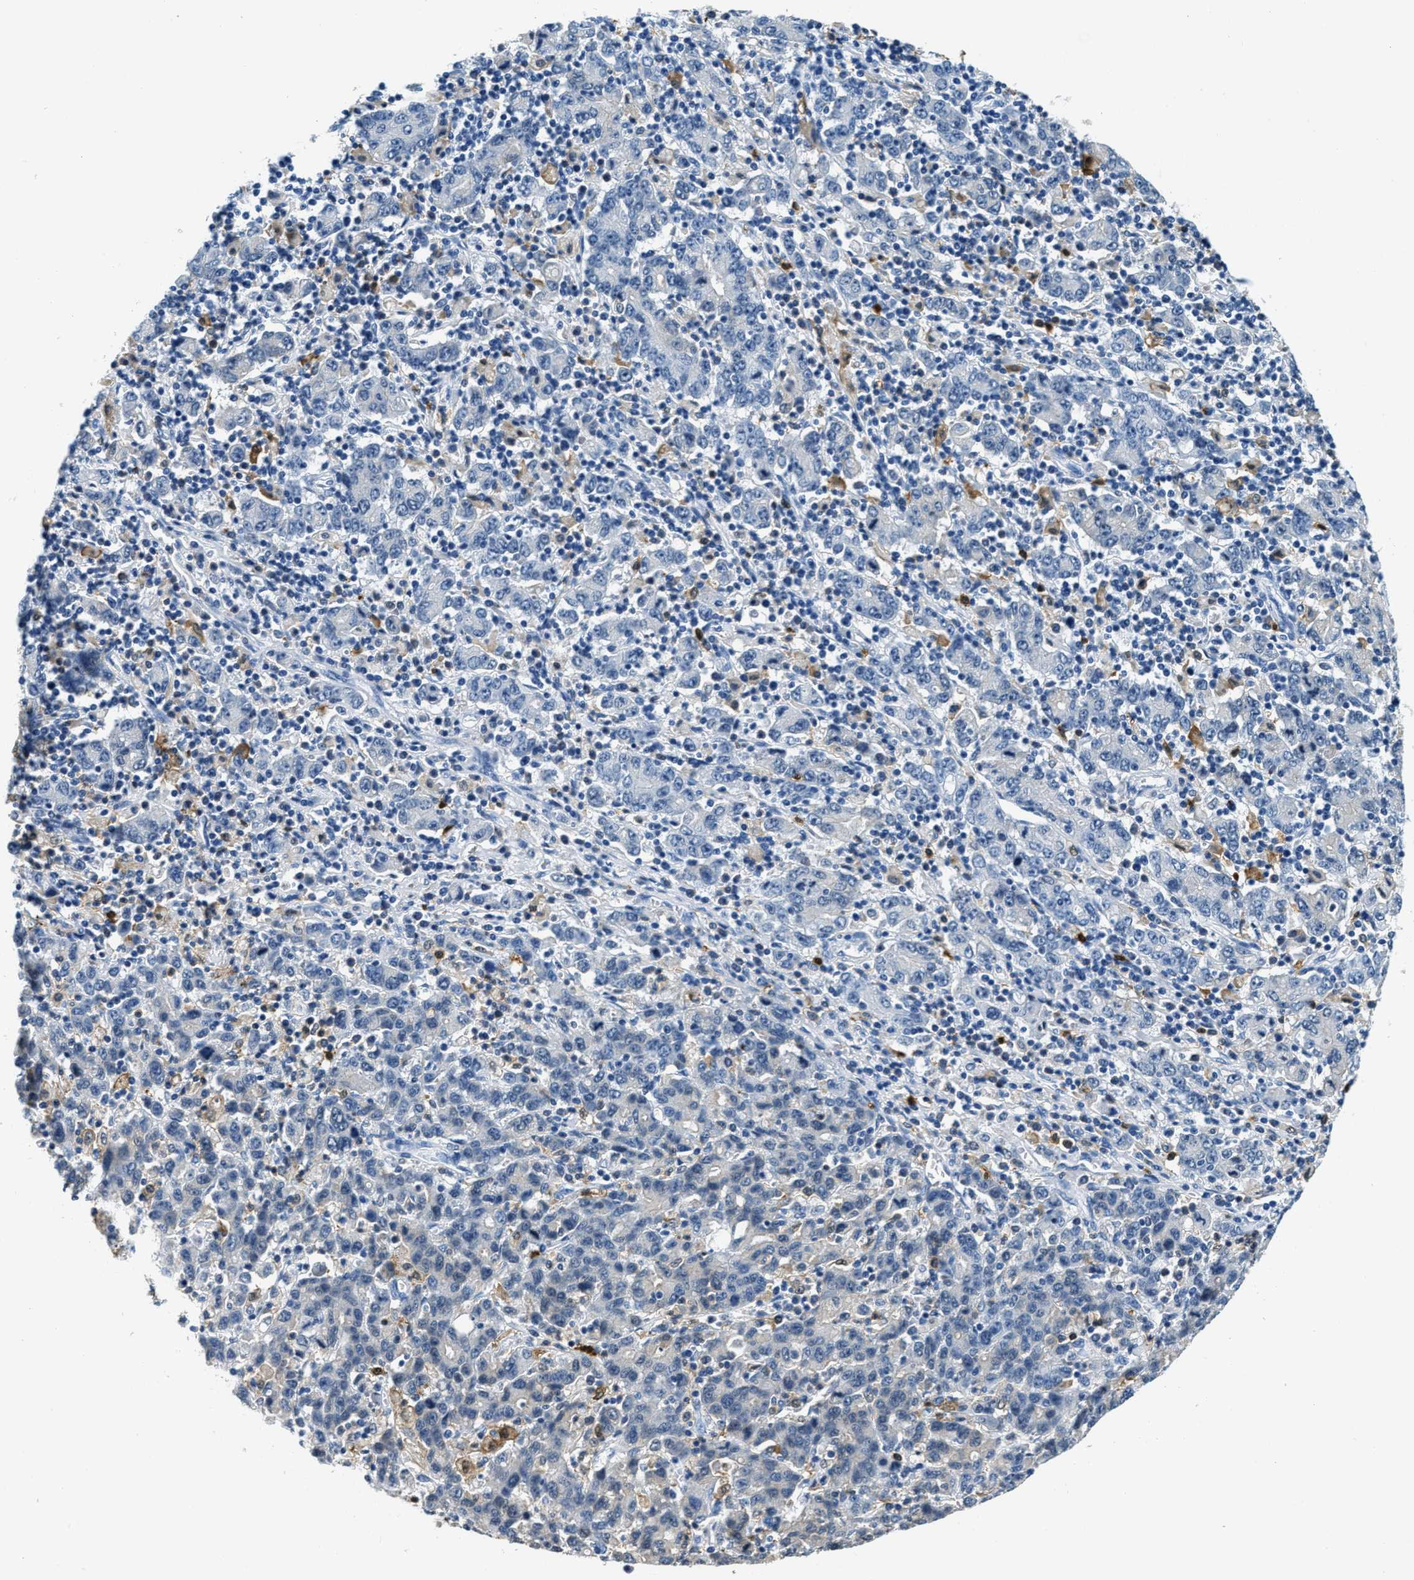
{"staining": {"intensity": "weak", "quantity": "<25%", "location": "cytoplasmic/membranous"}, "tissue": "stomach cancer", "cell_type": "Tumor cells", "image_type": "cancer", "snomed": [{"axis": "morphology", "description": "Adenocarcinoma, NOS"}, {"axis": "topography", "description": "Stomach, upper"}], "caption": "Human stomach cancer (adenocarcinoma) stained for a protein using immunohistochemistry demonstrates no staining in tumor cells.", "gene": "CAPG", "patient": {"sex": "male", "age": 69}}